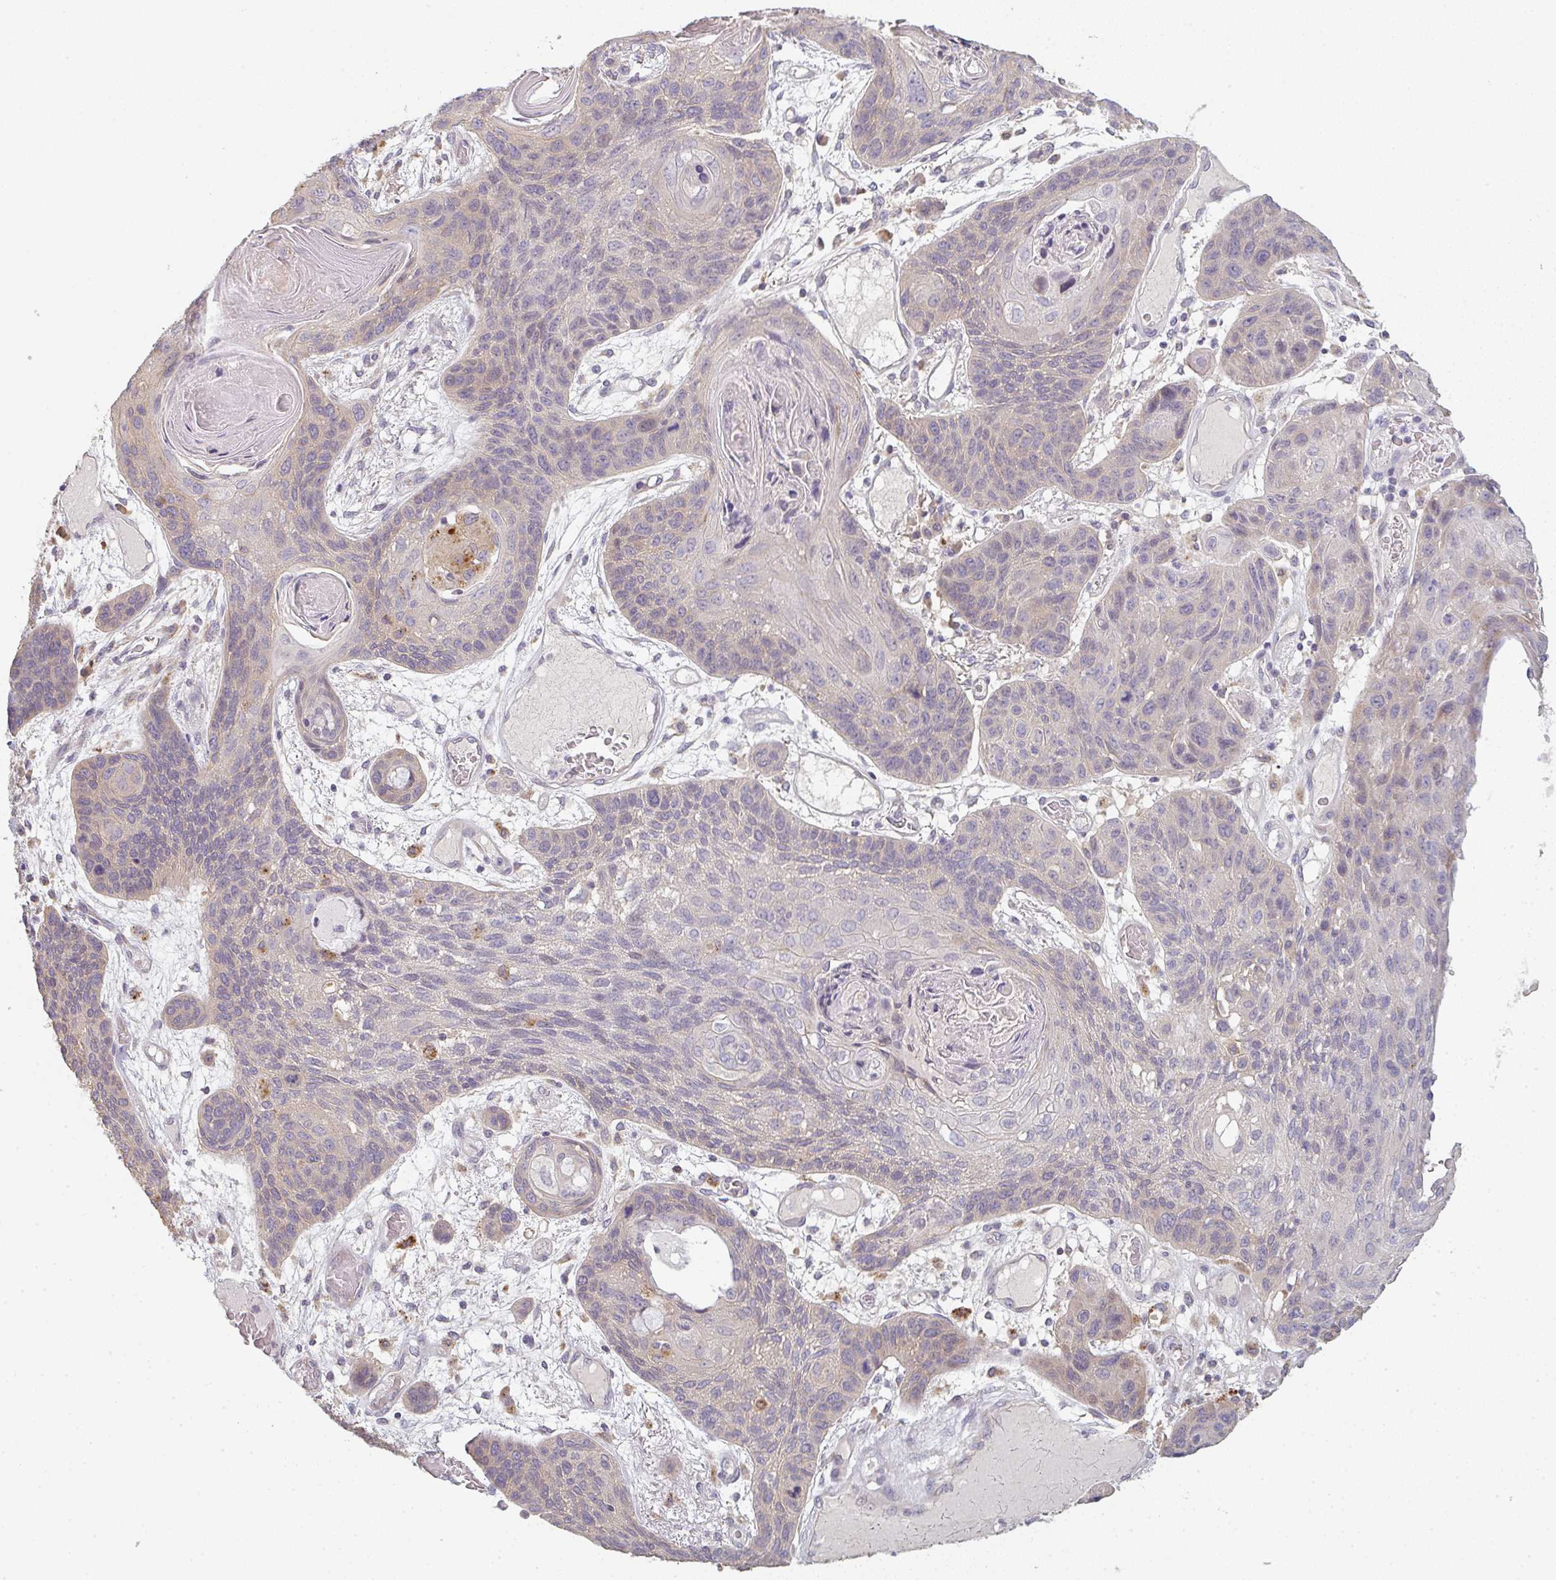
{"staining": {"intensity": "negative", "quantity": "none", "location": "none"}, "tissue": "lung cancer", "cell_type": "Tumor cells", "image_type": "cancer", "snomed": [{"axis": "morphology", "description": "Squamous cell carcinoma, NOS"}, {"axis": "morphology", "description": "Squamous cell carcinoma, metastatic, NOS"}, {"axis": "topography", "description": "Lymph node"}, {"axis": "topography", "description": "Lung"}], "caption": "The IHC image has no significant expression in tumor cells of lung cancer (metastatic squamous cell carcinoma) tissue.", "gene": "TMEM237", "patient": {"sex": "male", "age": 41}}